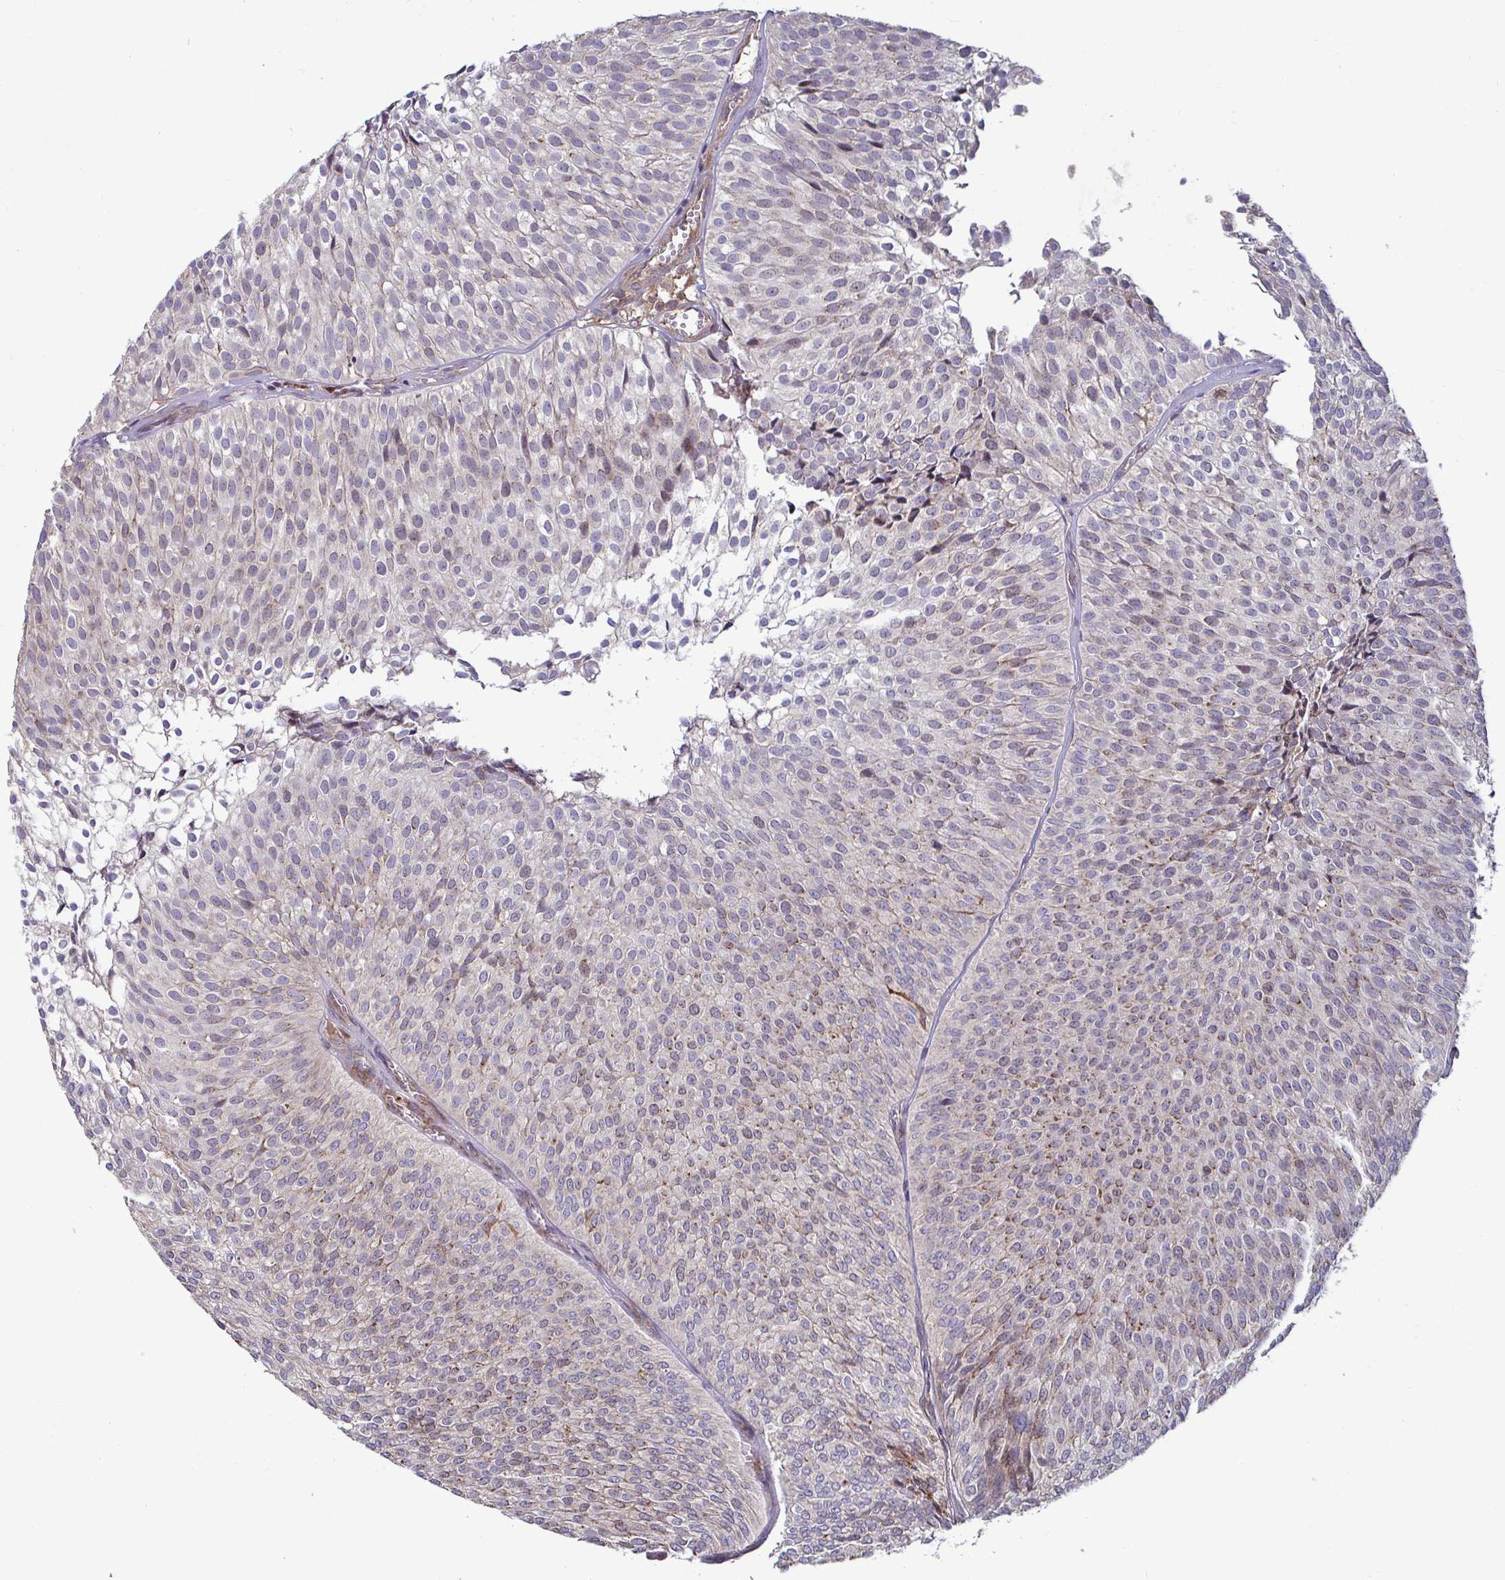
{"staining": {"intensity": "moderate", "quantity": "<25%", "location": "cytoplasmic/membranous"}, "tissue": "urothelial cancer", "cell_type": "Tumor cells", "image_type": "cancer", "snomed": [{"axis": "morphology", "description": "Urothelial carcinoma, Low grade"}, {"axis": "topography", "description": "Urinary bladder"}], "caption": "Protein positivity by IHC reveals moderate cytoplasmic/membranous positivity in approximately <25% of tumor cells in urothelial carcinoma (low-grade). (DAB IHC, brown staining for protein, blue staining for nuclei).", "gene": "SPRY1", "patient": {"sex": "male", "age": 91}}